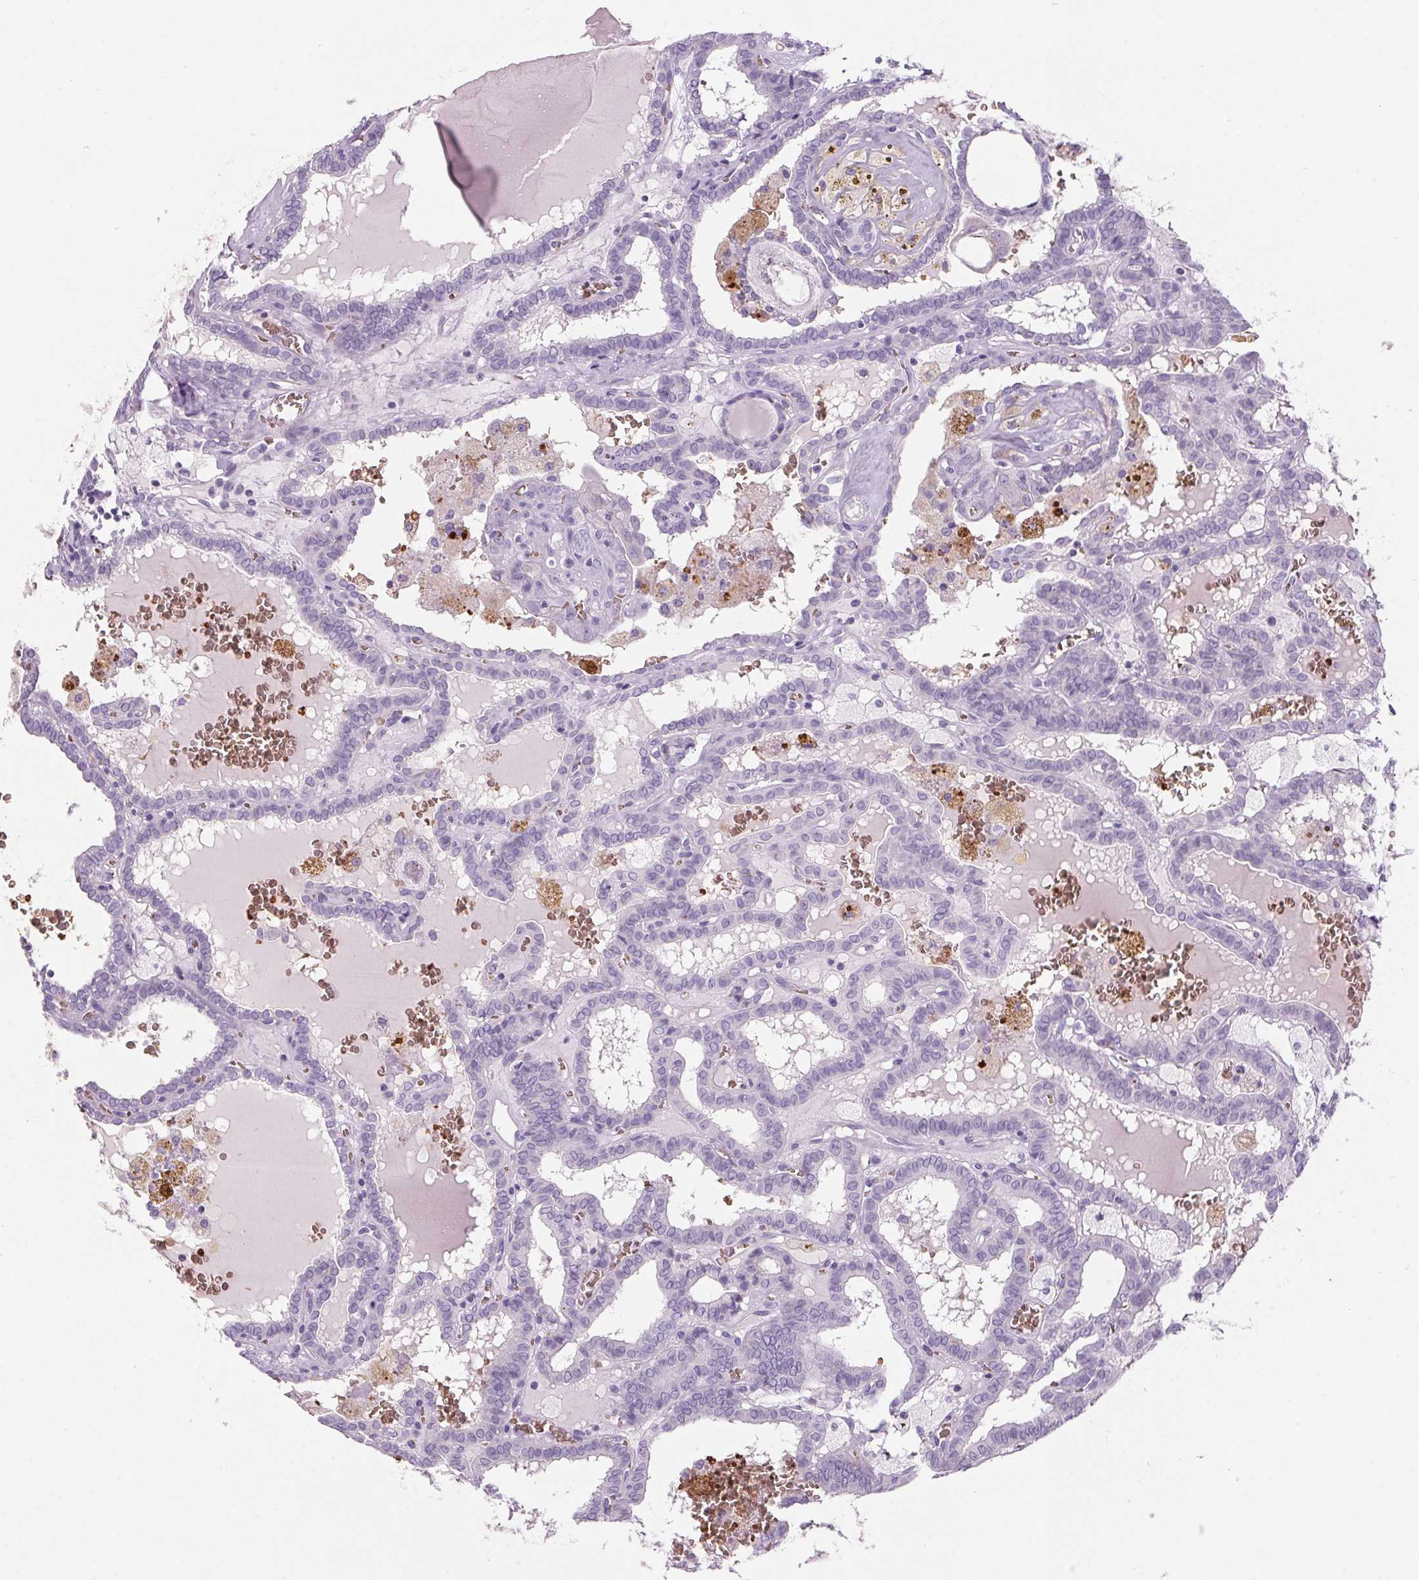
{"staining": {"intensity": "negative", "quantity": "none", "location": "none"}, "tissue": "thyroid cancer", "cell_type": "Tumor cells", "image_type": "cancer", "snomed": [{"axis": "morphology", "description": "Papillary adenocarcinoma, NOS"}, {"axis": "topography", "description": "Thyroid gland"}], "caption": "Tumor cells are negative for protein expression in human thyroid cancer.", "gene": "HBQ1", "patient": {"sex": "female", "age": 39}}